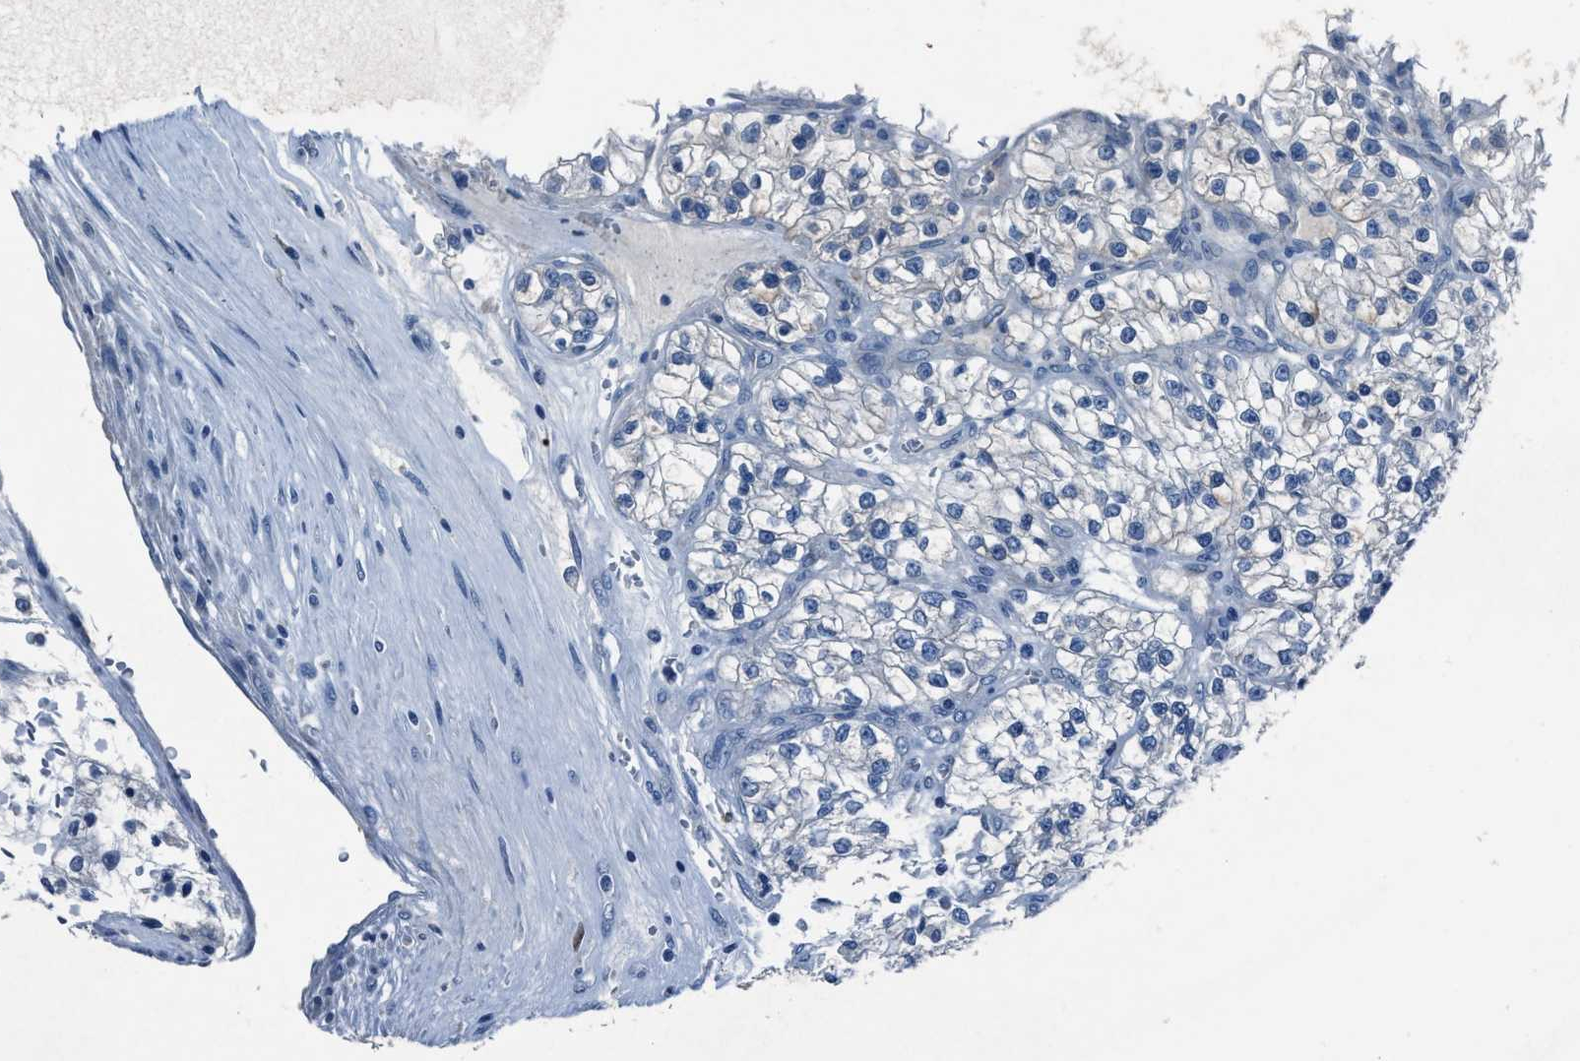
{"staining": {"intensity": "negative", "quantity": "none", "location": "none"}, "tissue": "renal cancer", "cell_type": "Tumor cells", "image_type": "cancer", "snomed": [{"axis": "morphology", "description": "Adenocarcinoma, NOS"}, {"axis": "topography", "description": "Kidney"}], "caption": "Image shows no significant protein staining in tumor cells of adenocarcinoma (renal).", "gene": "ADAM2", "patient": {"sex": "female", "age": 57}}